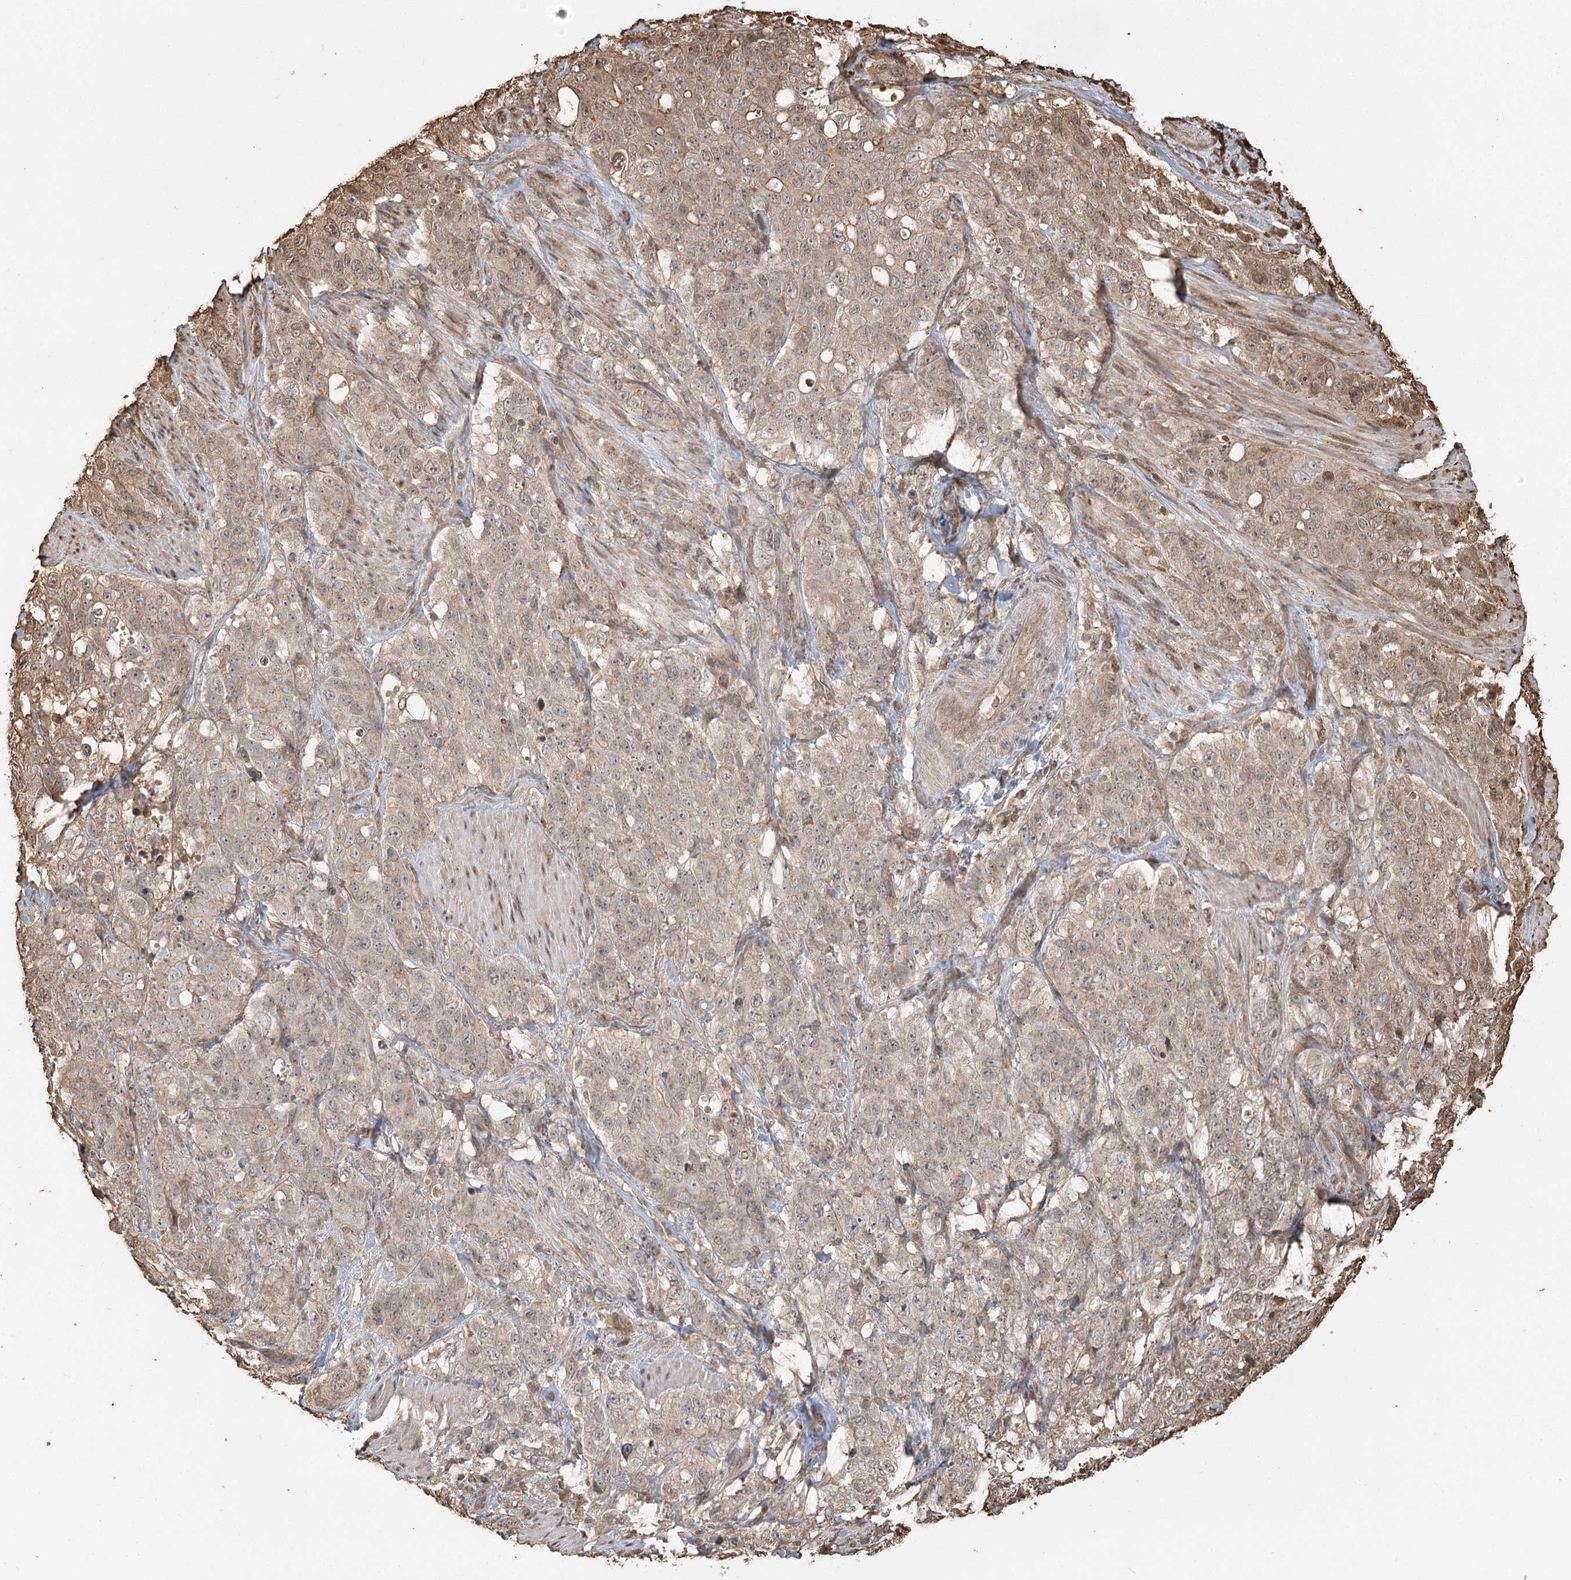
{"staining": {"intensity": "weak", "quantity": "25%-75%", "location": "cytoplasmic/membranous,nuclear"}, "tissue": "stomach cancer", "cell_type": "Tumor cells", "image_type": "cancer", "snomed": [{"axis": "morphology", "description": "Adenocarcinoma, NOS"}, {"axis": "topography", "description": "Stomach"}], "caption": "A high-resolution micrograph shows IHC staining of stomach cancer (adenocarcinoma), which displays weak cytoplasmic/membranous and nuclear expression in approximately 25%-75% of tumor cells.", "gene": "PLCH1", "patient": {"sex": "male", "age": 48}}